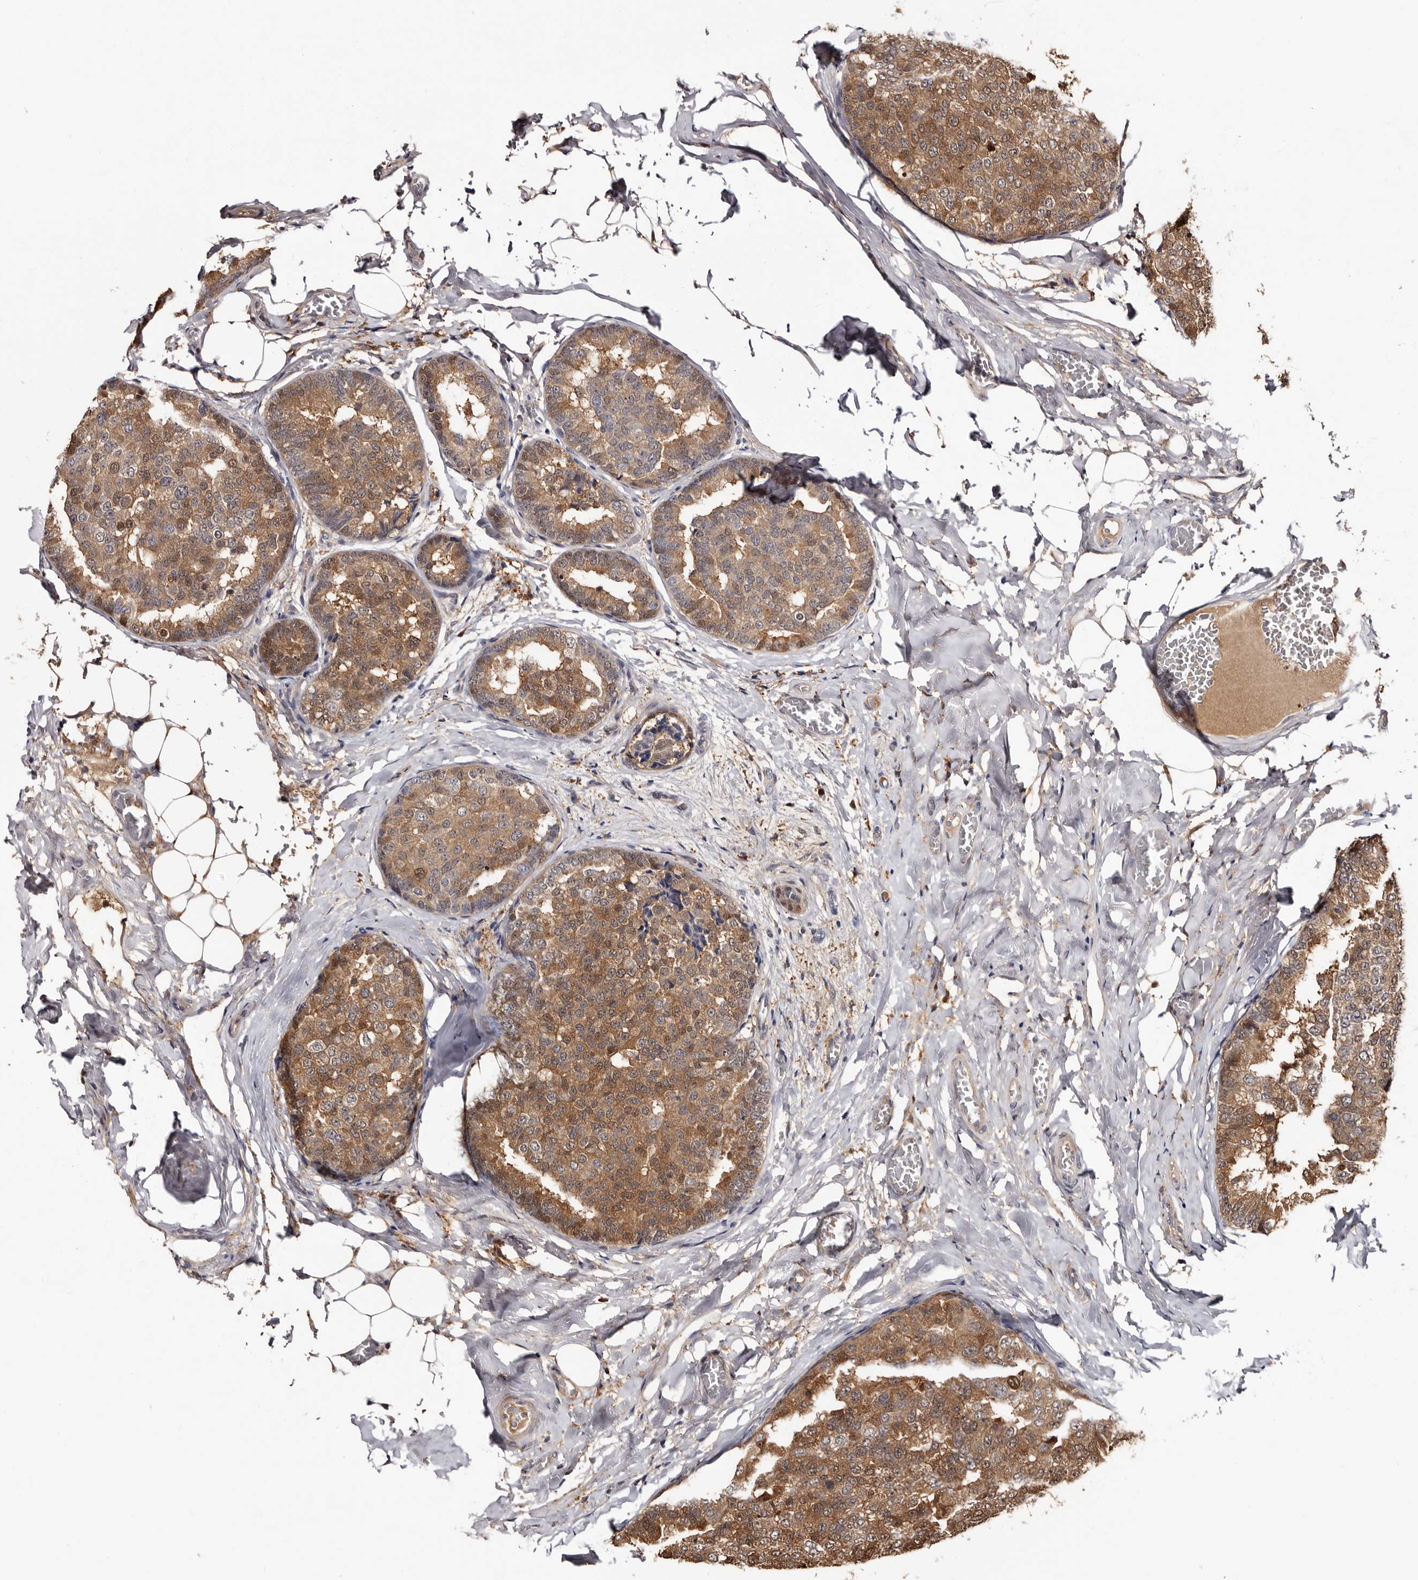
{"staining": {"intensity": "moderate", "quantity": ">75%", "location": "cytoplasmic/membranous,nuclear"}, "tissue": "breast cancer", "cell_type": "Tumor cells", "image_type": "cancer", "snomed": [{"axis": "morphology", "description": "Normal tissue, NOS"}, {"axis": "morphology", "description": "Duct carcinoma"}, {"axis": "topography", "description": "Breast"}], "caption": "DAB (3,3'-diaminobenzidine) immunohistochemical staining of human breast intraductal carcinoma displays moderate cytoplasmic/membranous and nuclear protein staining in about >75% of tumor cells.", "gene": "DNPH1", "patient": {"sex": "female", "age": 43}}